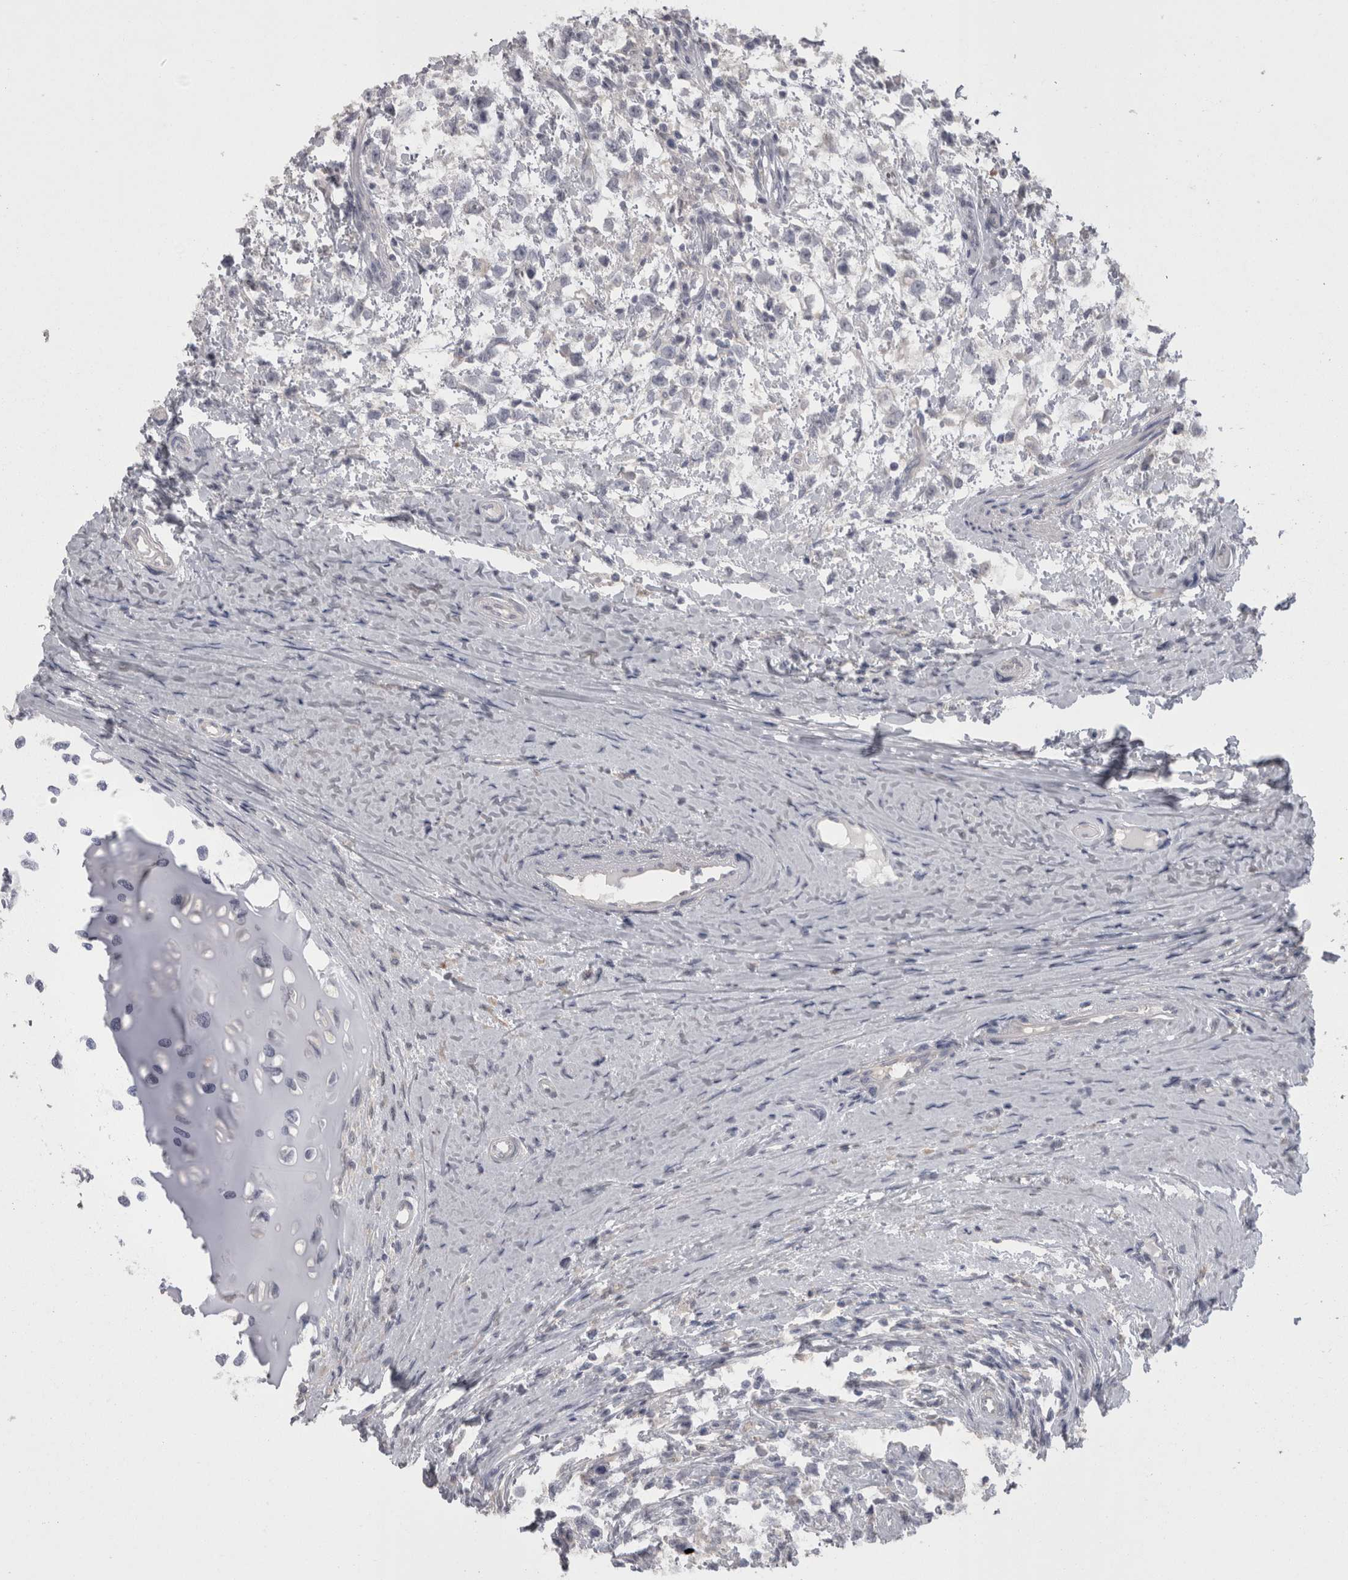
{"staining": {"intensity": "negative", "quantity": "none", "location": "none"}, "tissue": "testis cancer", "cell_type": "Tumor cells", "image_type": "cancer", "snomed": [{"axis": "morphology", "description": "Seminoma, NOS"}, {"axis": "morphology", "description": "Carcinoma, Embryonal, NOS"}, {"axis": "topography", "description": "Testis"}], "caption": "High magnification brightfield microscopy of testis cancer stained with DAB (3,3'-diaminobenzidine) (brown) and counterstained with hematoxylin (blue): tumor cells show no significant expression.", "gene": "CAMK2D", "patient": {"sex": "male", "age": 51}}